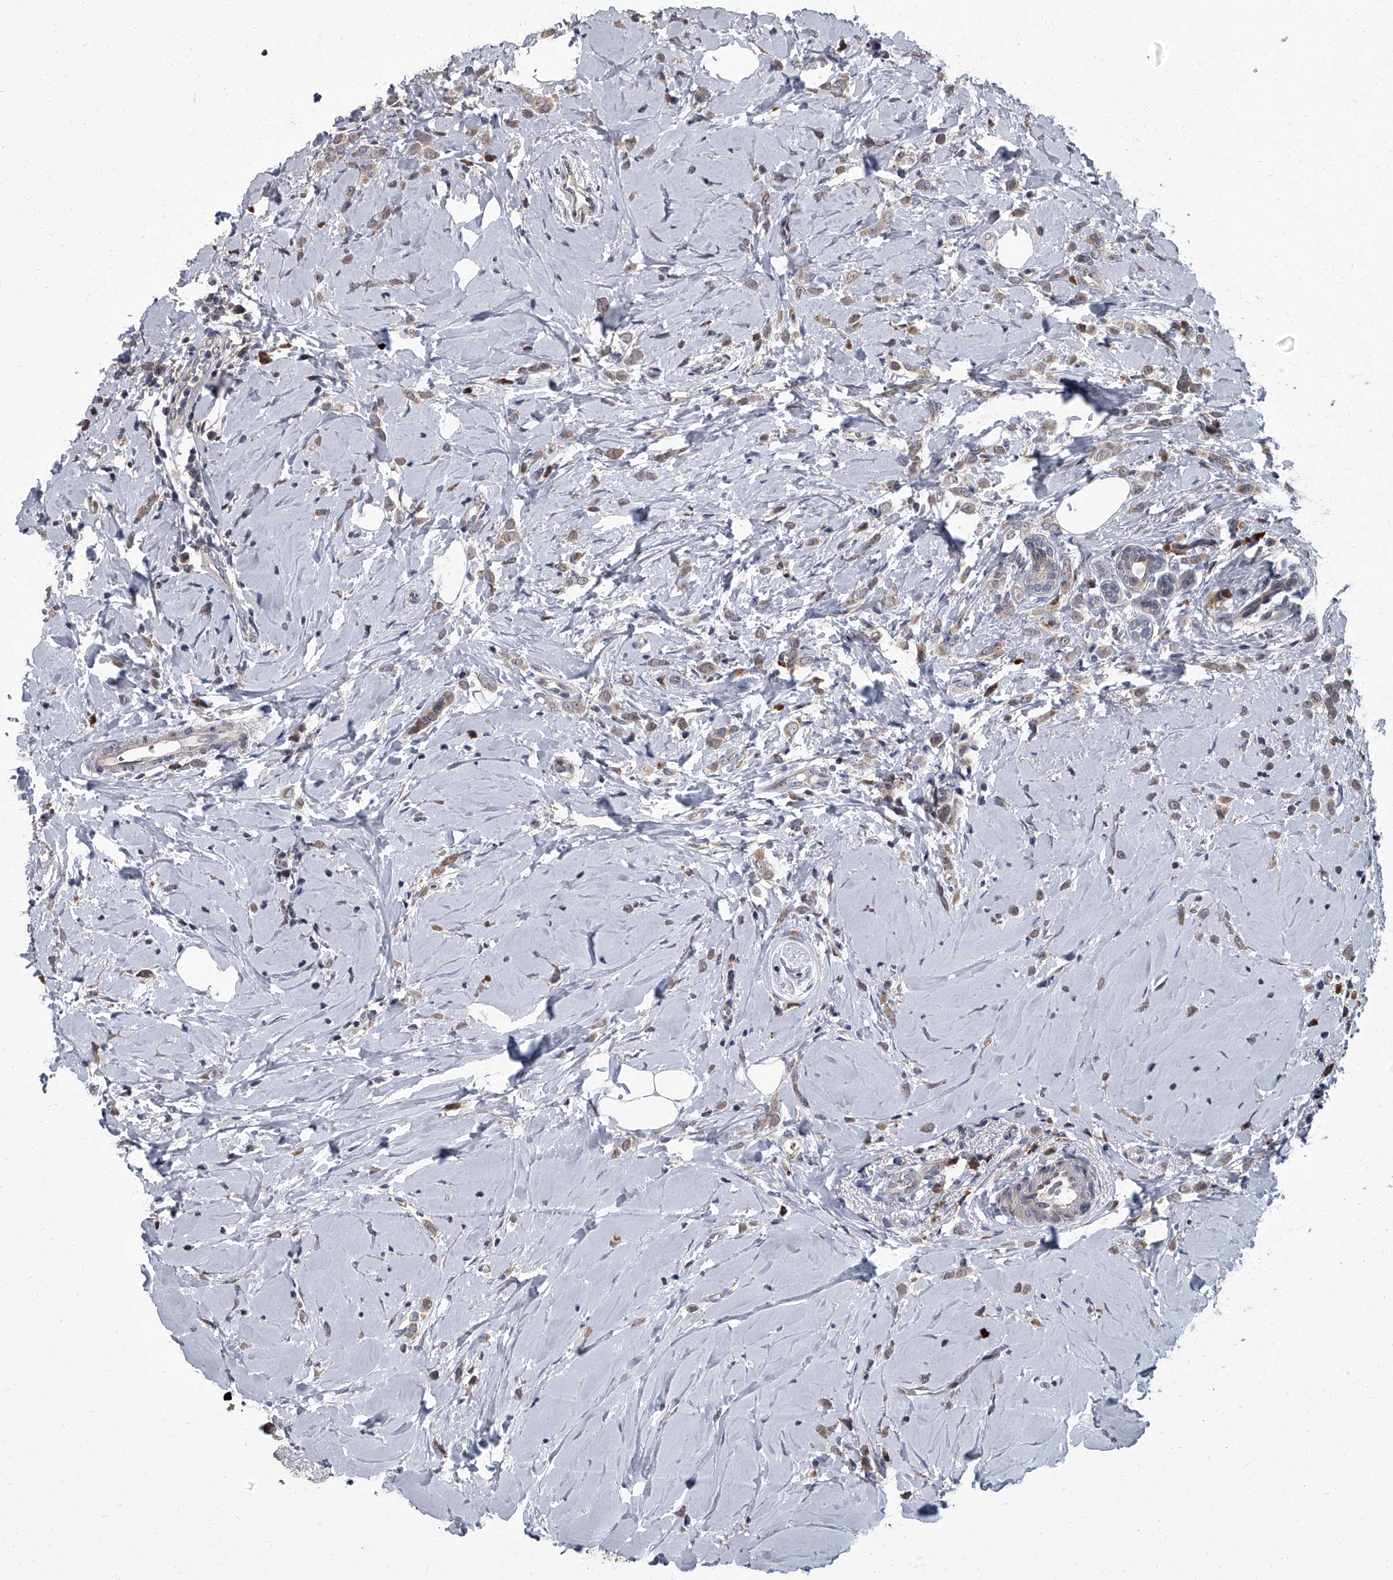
{"staining": {"intensity": "weak", "quantity": ">75%", "location": "cytoplasmic/membranous"}, "tissue": "breast cancer", "cell_type": "Tumor cells", "image_type": "cancer", "snomed": [{"axis": "morphology", "description": "Lobular carcinoma"}, {"axis": "topography", "description": "Breast"}], "caption": "An immunohistochemistry micrograph of neoplastic tissue is shown. Protein staining in brown labels weak cytoplasmic/membranous positivity in breast lobular carcinoma within tumor cells.", "gene": "ZNF274", "patient": {"sex": "female", "age": 47}}